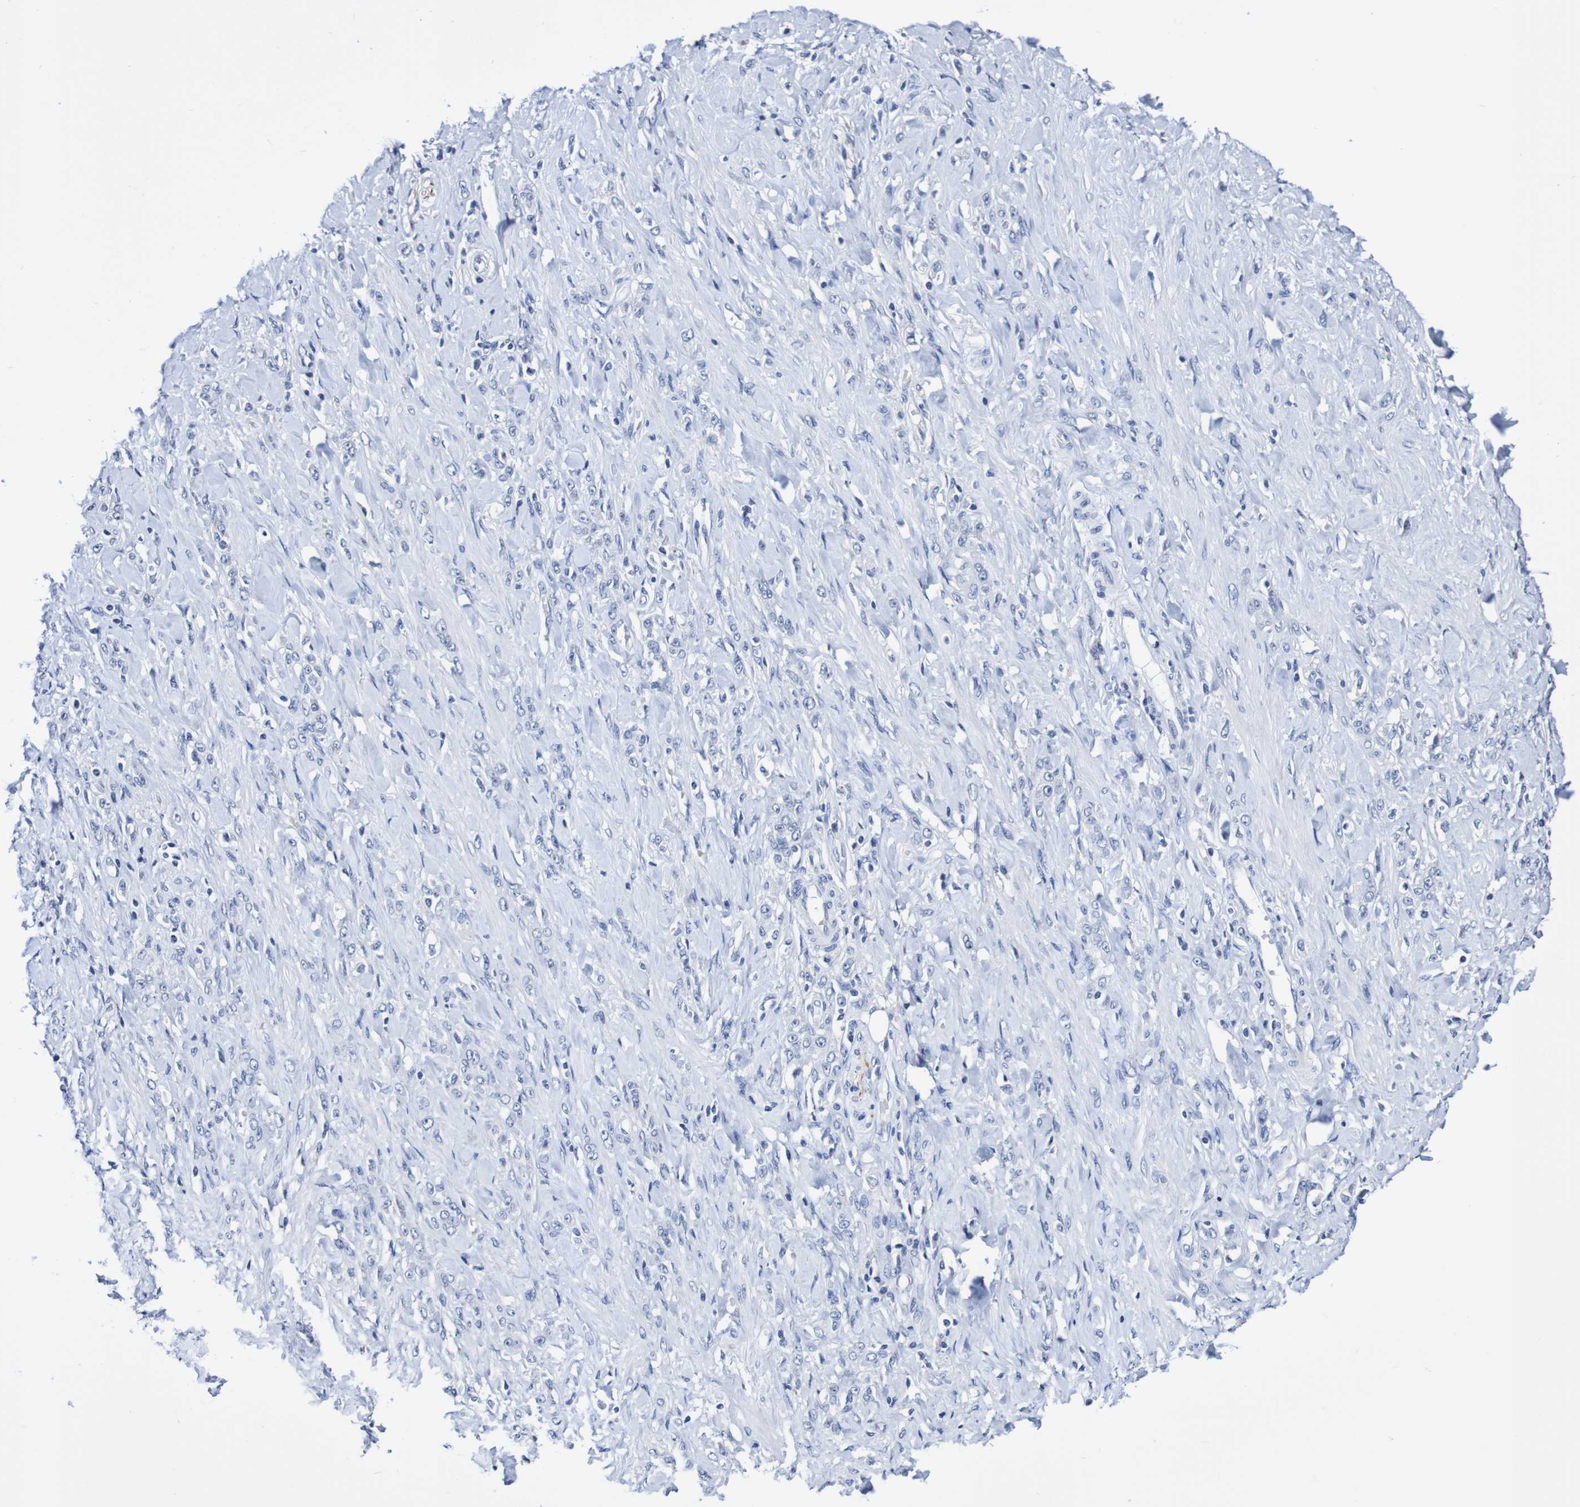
{"staining": {"intensity": "negative", "quantity": "none", "location": "none"}, "tissue": "stomach cancer", "cell_type": "Tumor cells", "image_type": "cancer", "snomed": [{"axis": "morphology", "description": "Adenocarcinoma, NOS"}, {"axis": "topography", "description": "Stomach"}], "caption": "An immunohistochemistry (IHC) histopathology image of stomach adenocarcinoma is shown. There is no staining in tumor cells of stomach adenocarcinoma.", "gene": "SEZ6", "patient": {"sex": "male", "age": 82}}